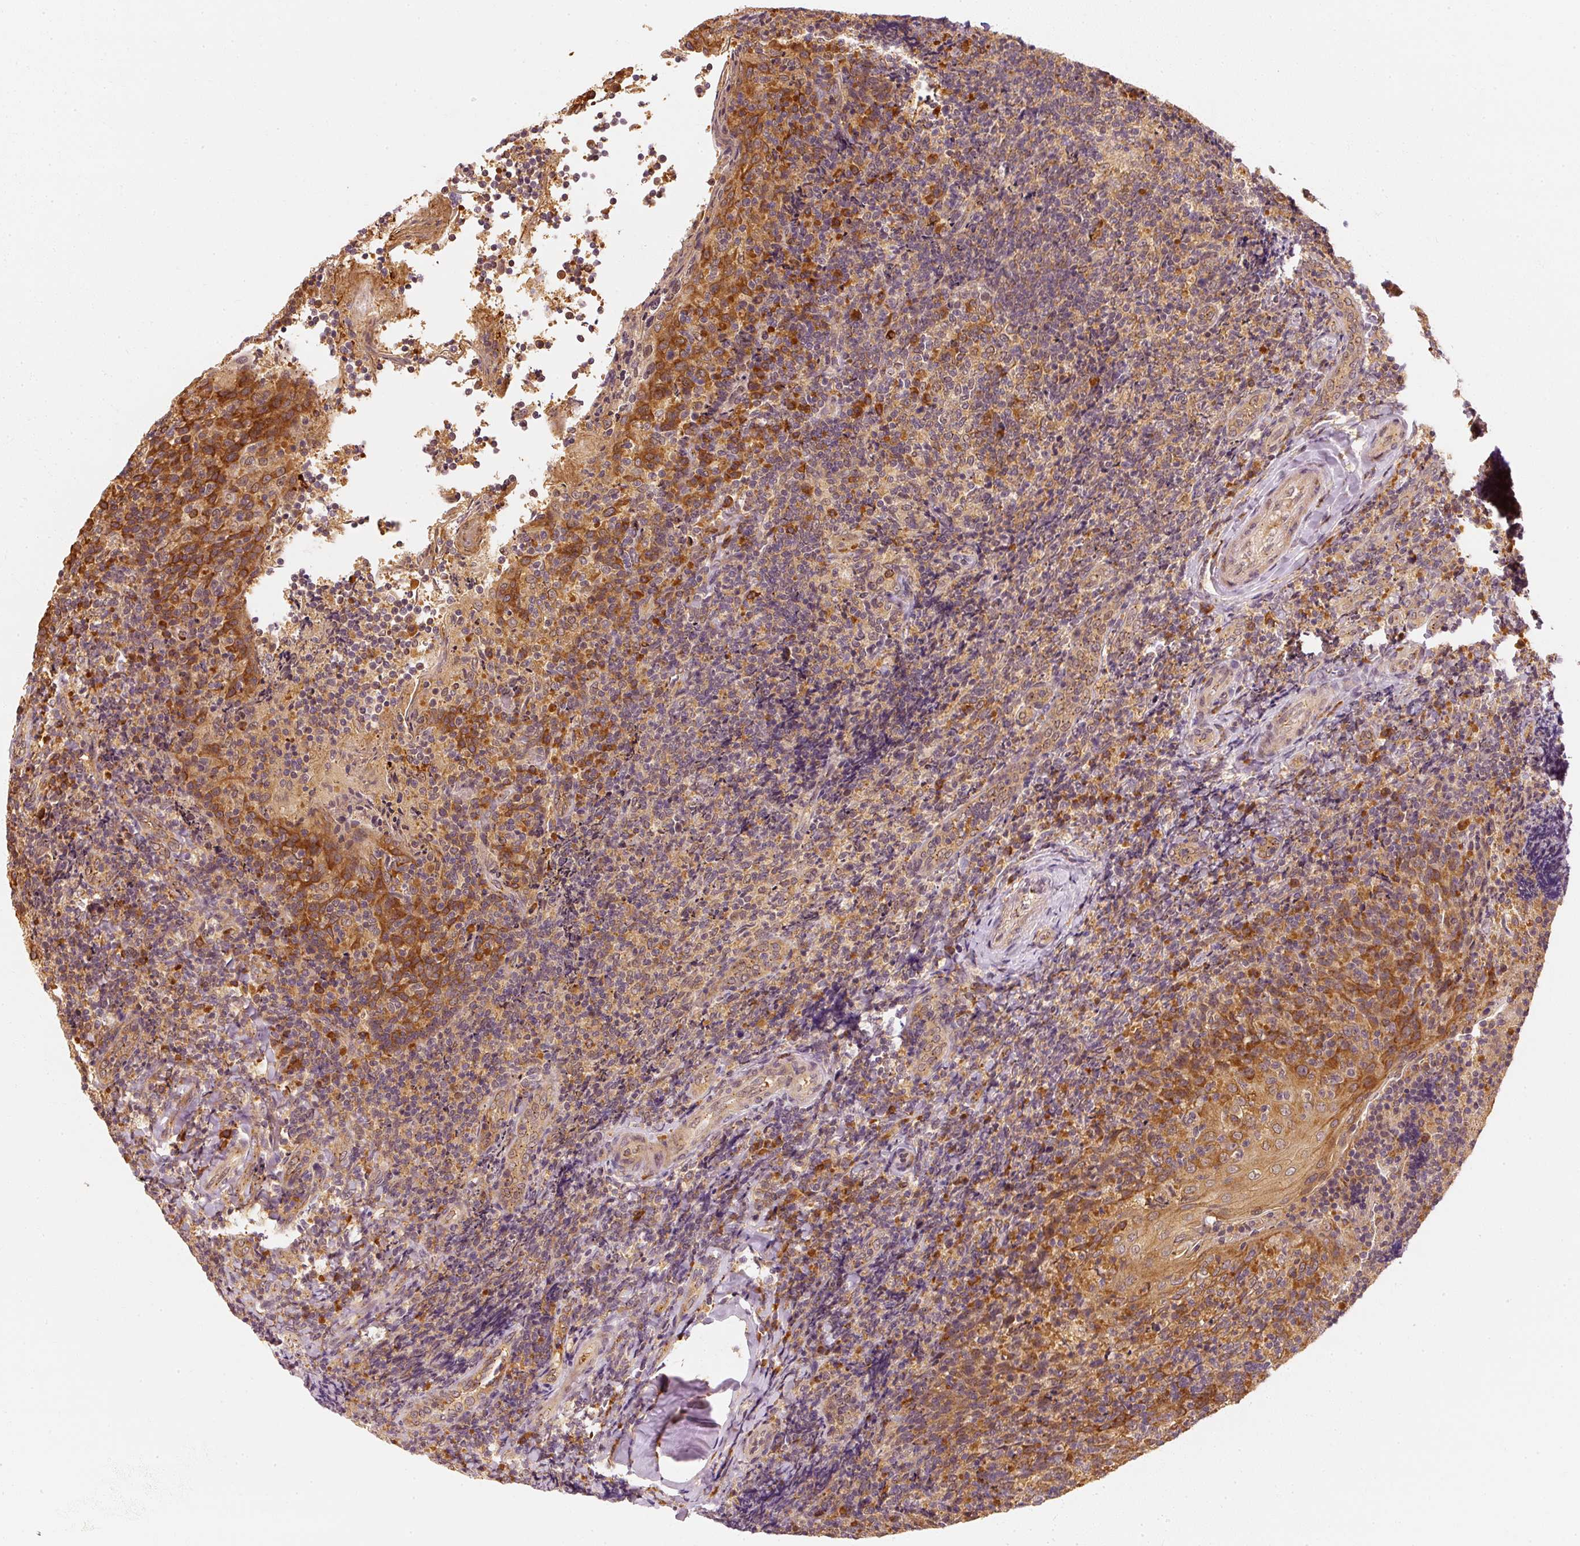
{"staining": {"intensity": "moderate", "quantity": ">75%", "location": "cytoplasmic/membranous"}, "tissue": "tonsil", "cell_type": "Germinal center cells", "image_type": "normal", "snomed": [{"axis": "morphology", "description": "Normal tissue, NOS"}, {"axis": "topography", "description": "Tonsil"}], "caption": "An immunohistochemistry micrograph of unremarkable tissue is shown. Protein staining in brown shows moderate cytoplasmic/membranous positivity in tonsil within germinal center cells. (Stains: DAB (3,3'-diaminobenzidine) in brown, nuclei in blue, Microscopy: brightfield microscopy at high magnification).", "gene": "EEF1A1", "patient": {"sex": "female", "age": 10}}